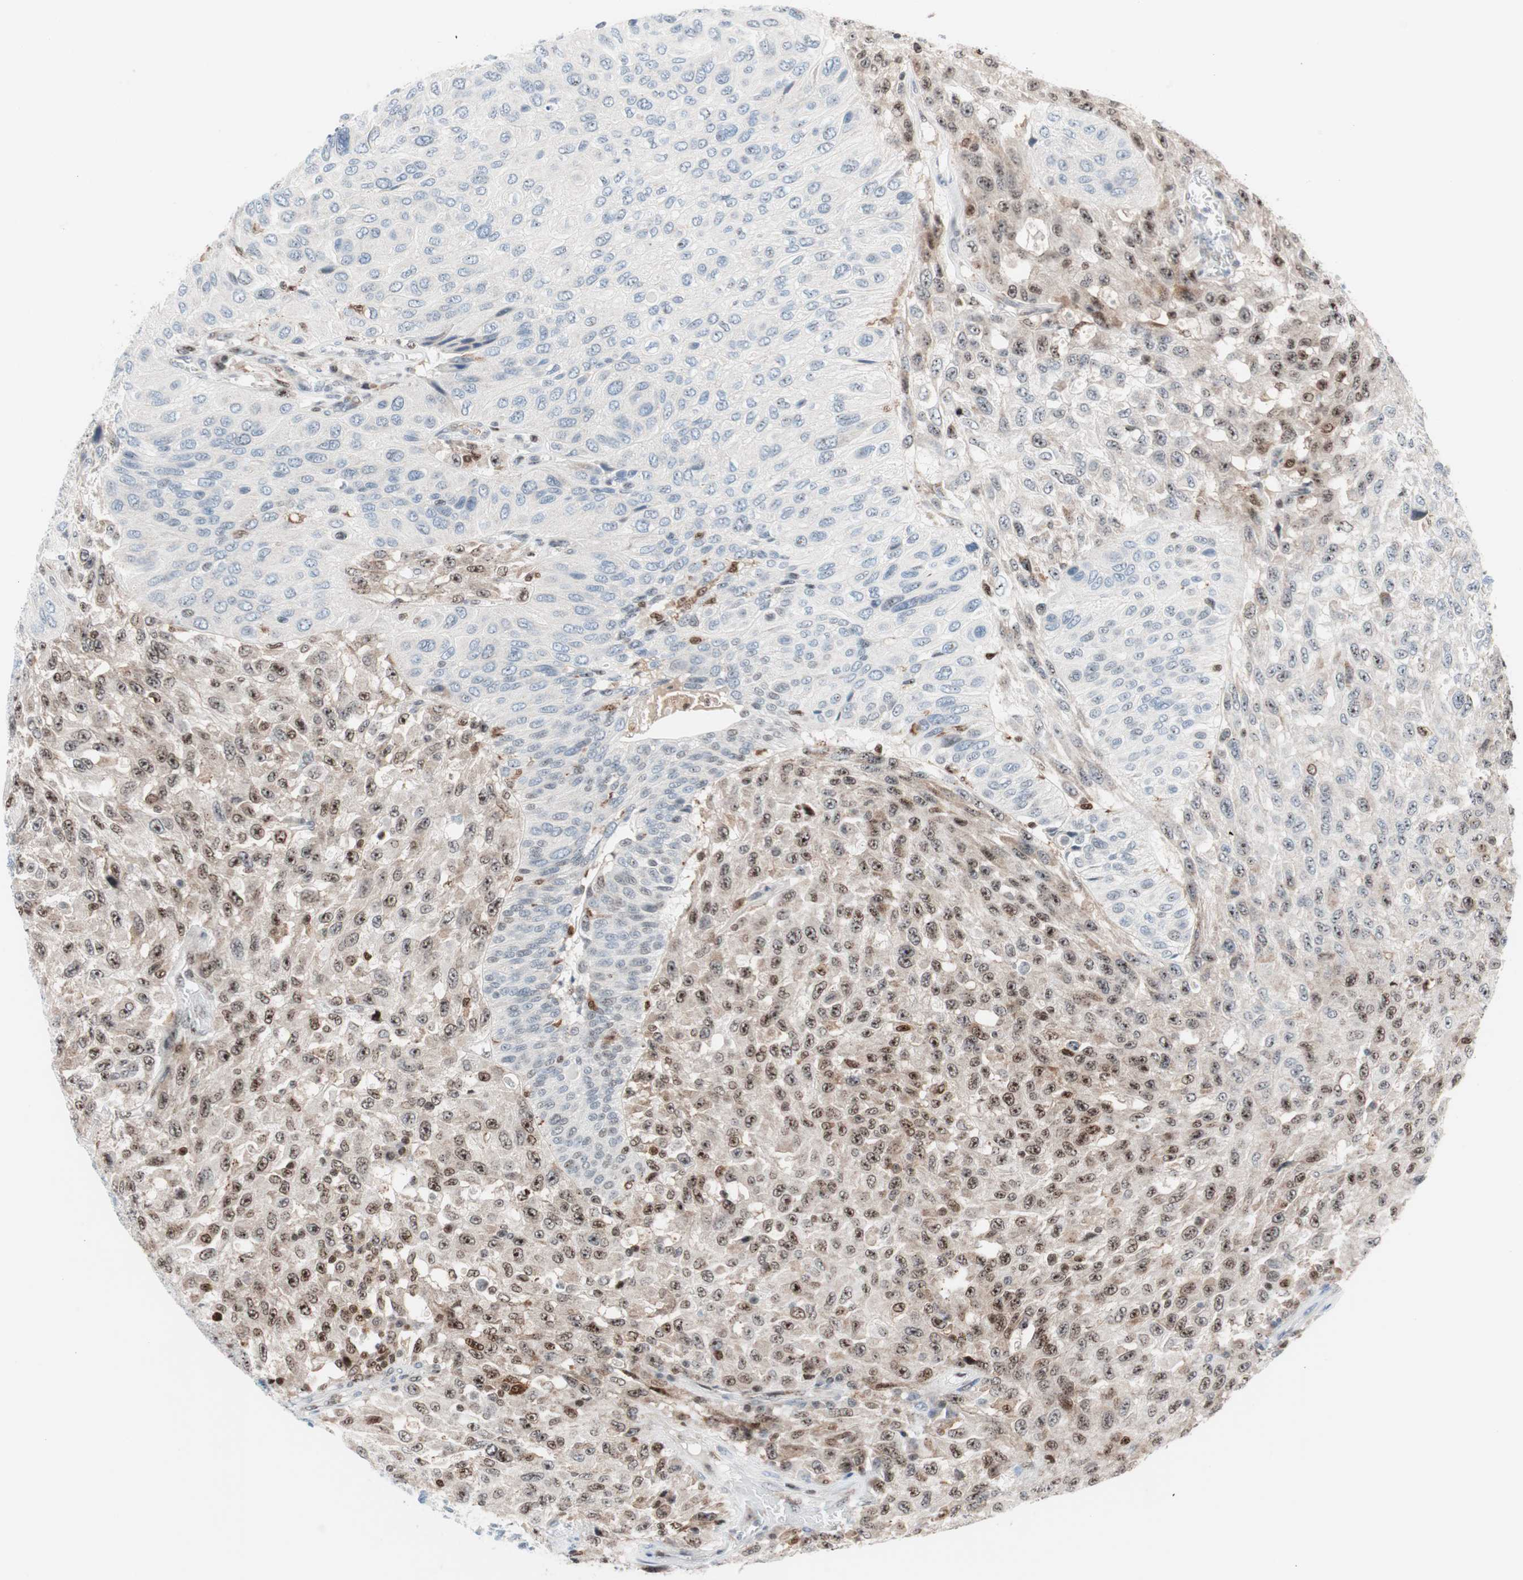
{"staining": {"intensity": "moderate", "quantity": "25%-75%", "location": "cytoplasmic/membranous,nuclear"}, "tissue": "urothelial cancer", "cell_type": "Tumor cells", "image_type": "cancer", "snomed": [{"axis": "morphology", "description": "Urothelial carcinoma, High grade"}, {"axis": "topography", "description": "Urinary bladder"}], "caption": "Brown immunohistochemical staining in high-grade urothelial carcinoma reveals moderate cytoplasmic/membranous and nuclear positivity in approximately 25%-75% of tumor cells.", "gene": "RGS10", "patient": {"sex": "male", "age": 66}}